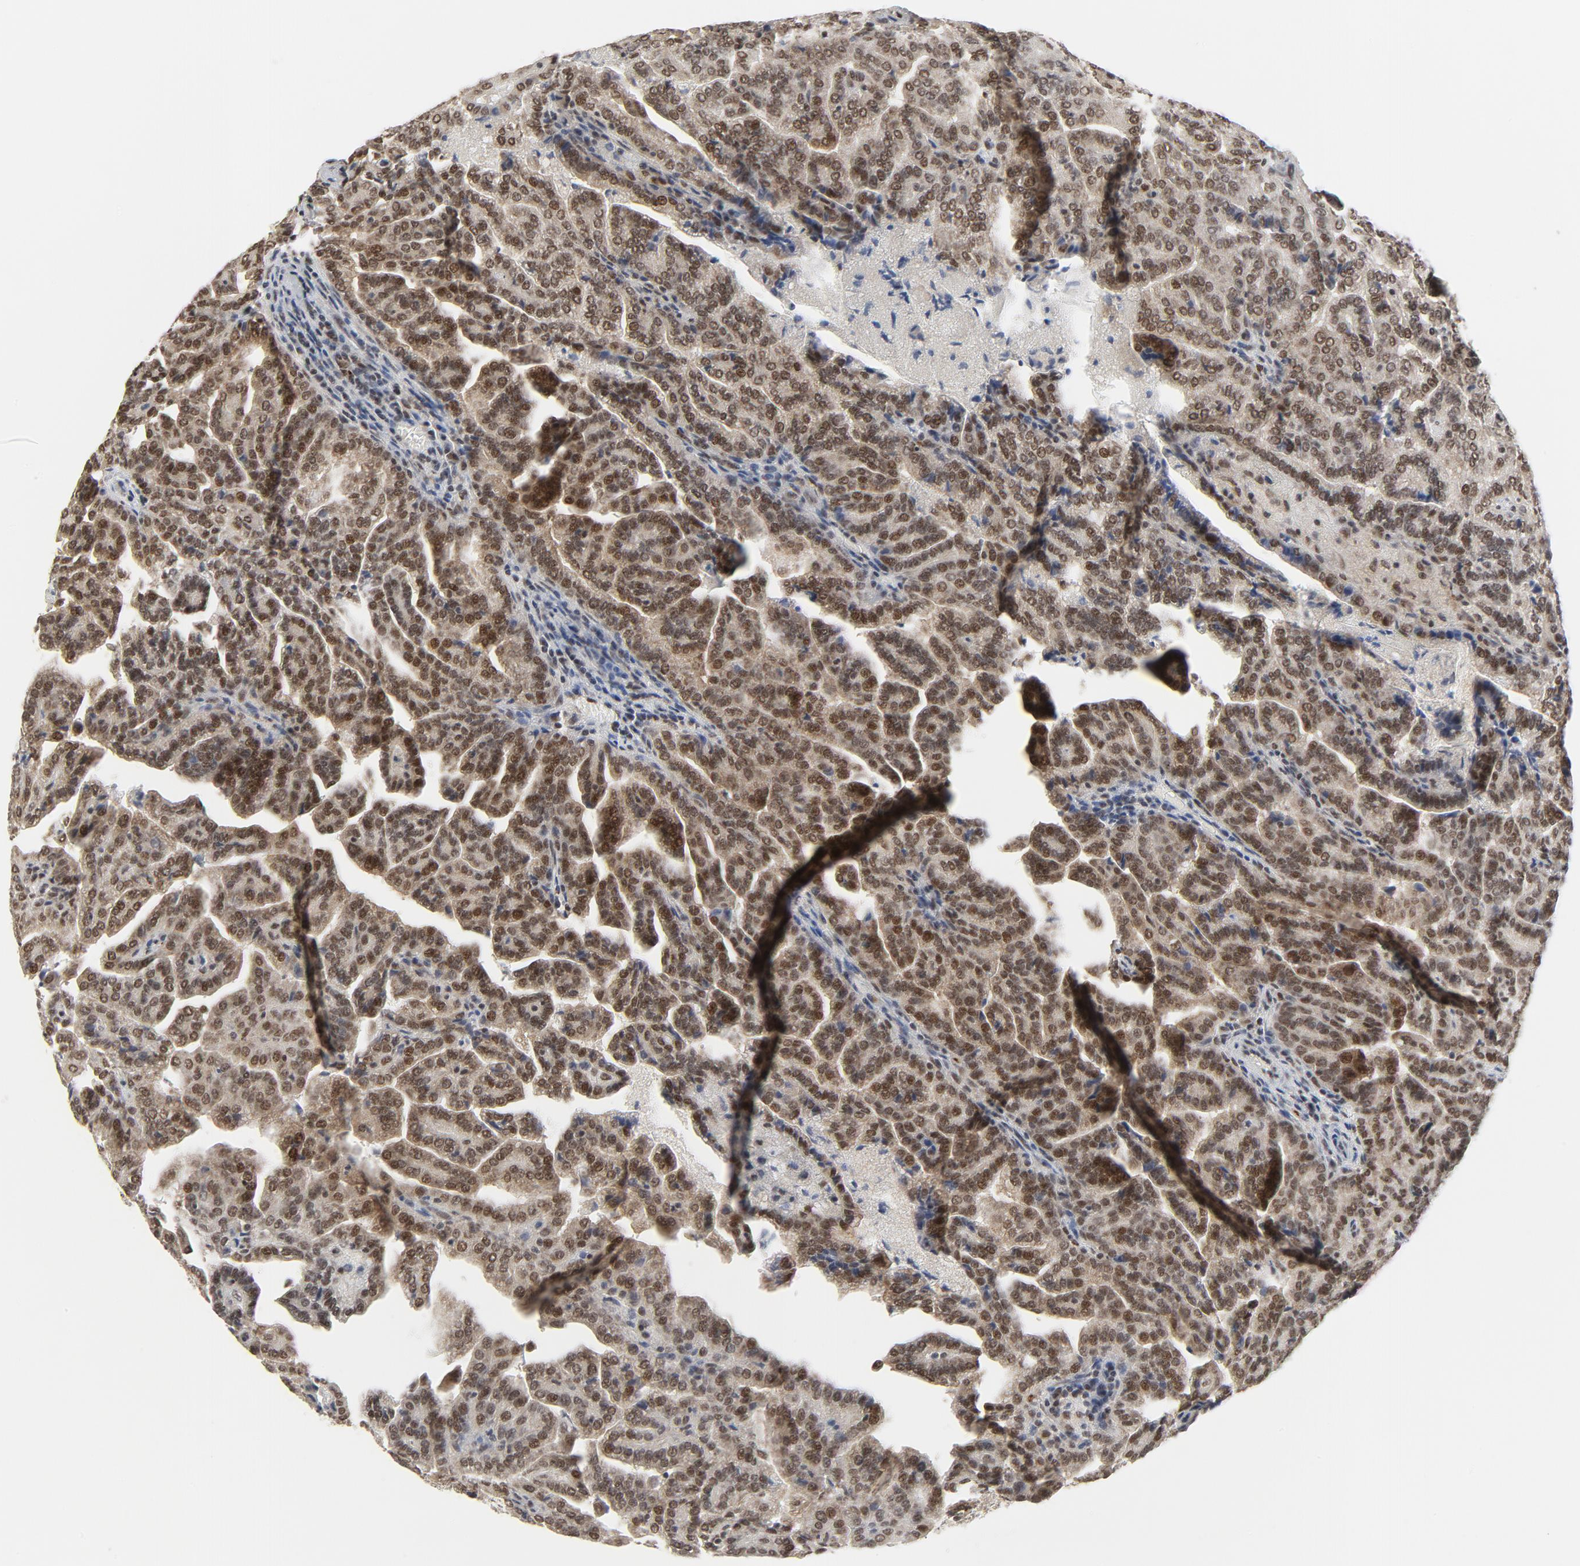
{"staining": {"intensity": "strong", "quantity": ">75%", "location": "nuclear"}, "tissue": "renal cancer", "cell_type": "Tumor cells", "image_type": "cancer", "snomed": [{"axis": "morphology", "description": "Adenocarcinoma, NOS"}, {"axis": "topography", "description": "Kidney"}], "caption": "Renal cancer (adenocarcinoma) stained for a protein exhibits strong nuclear positivity in tumor cells.", "gene": "ERCC1", "patient": {"sex": "male", "age": 61}}